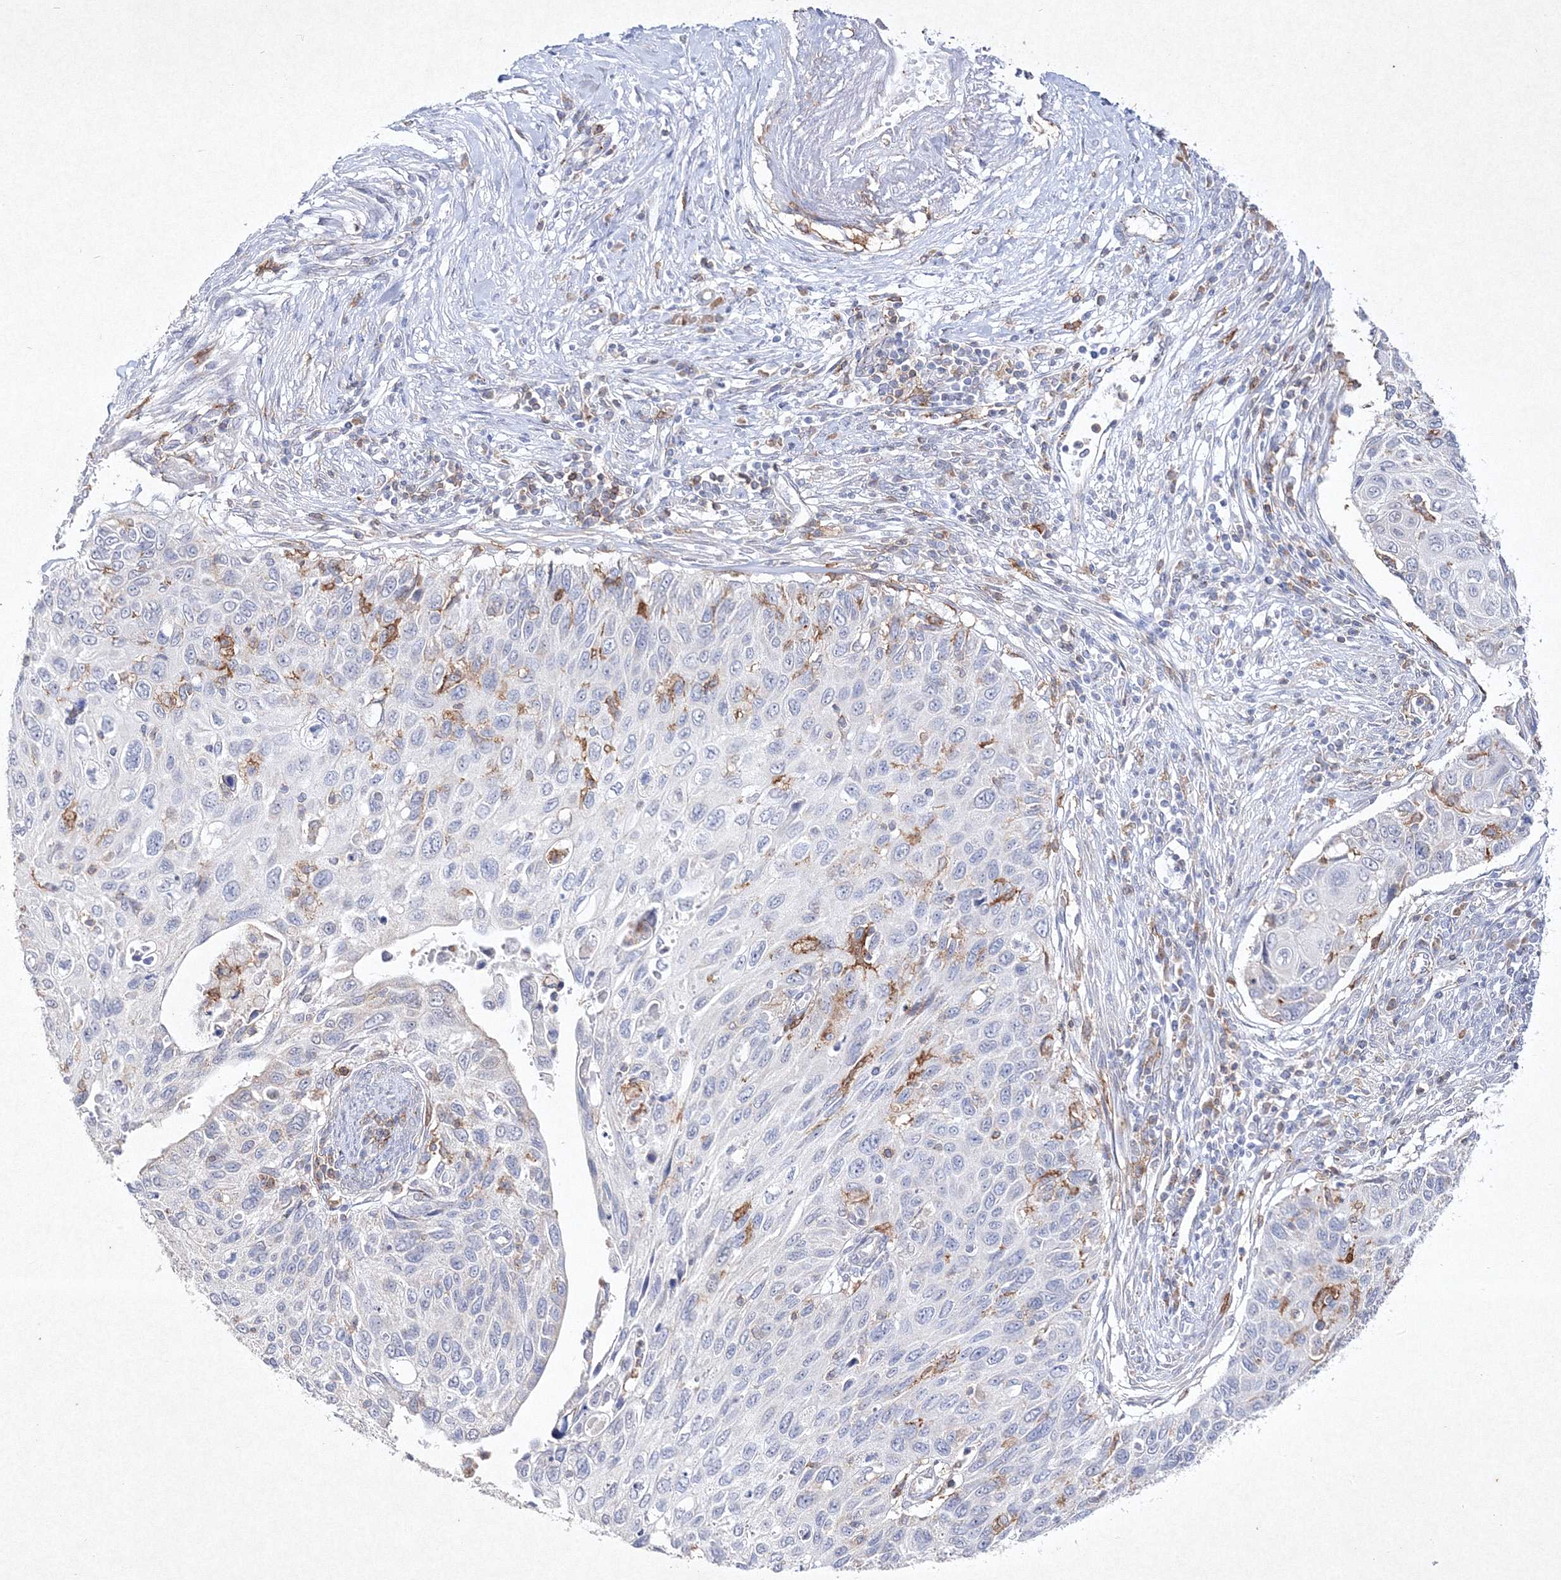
{"staining": {"intensity": "negative", "quantity": "none", "location": "none"}, "tissue": "cervical cancer", "cell_type": "Tumor cells", "image_type": "cancer", "snomed": [{"axis": "morphology", "description": "Squamous cell carcinoma, NOS"}, {"axis": "topography", "description": "Cervix"}], "caption": "Cervical squamous cell carcinoma was stained to show a protein in brown. There is no significant positivity in tumor cells.", "gene": "HCST", "patient": {"sex": "female", "age": 70}}